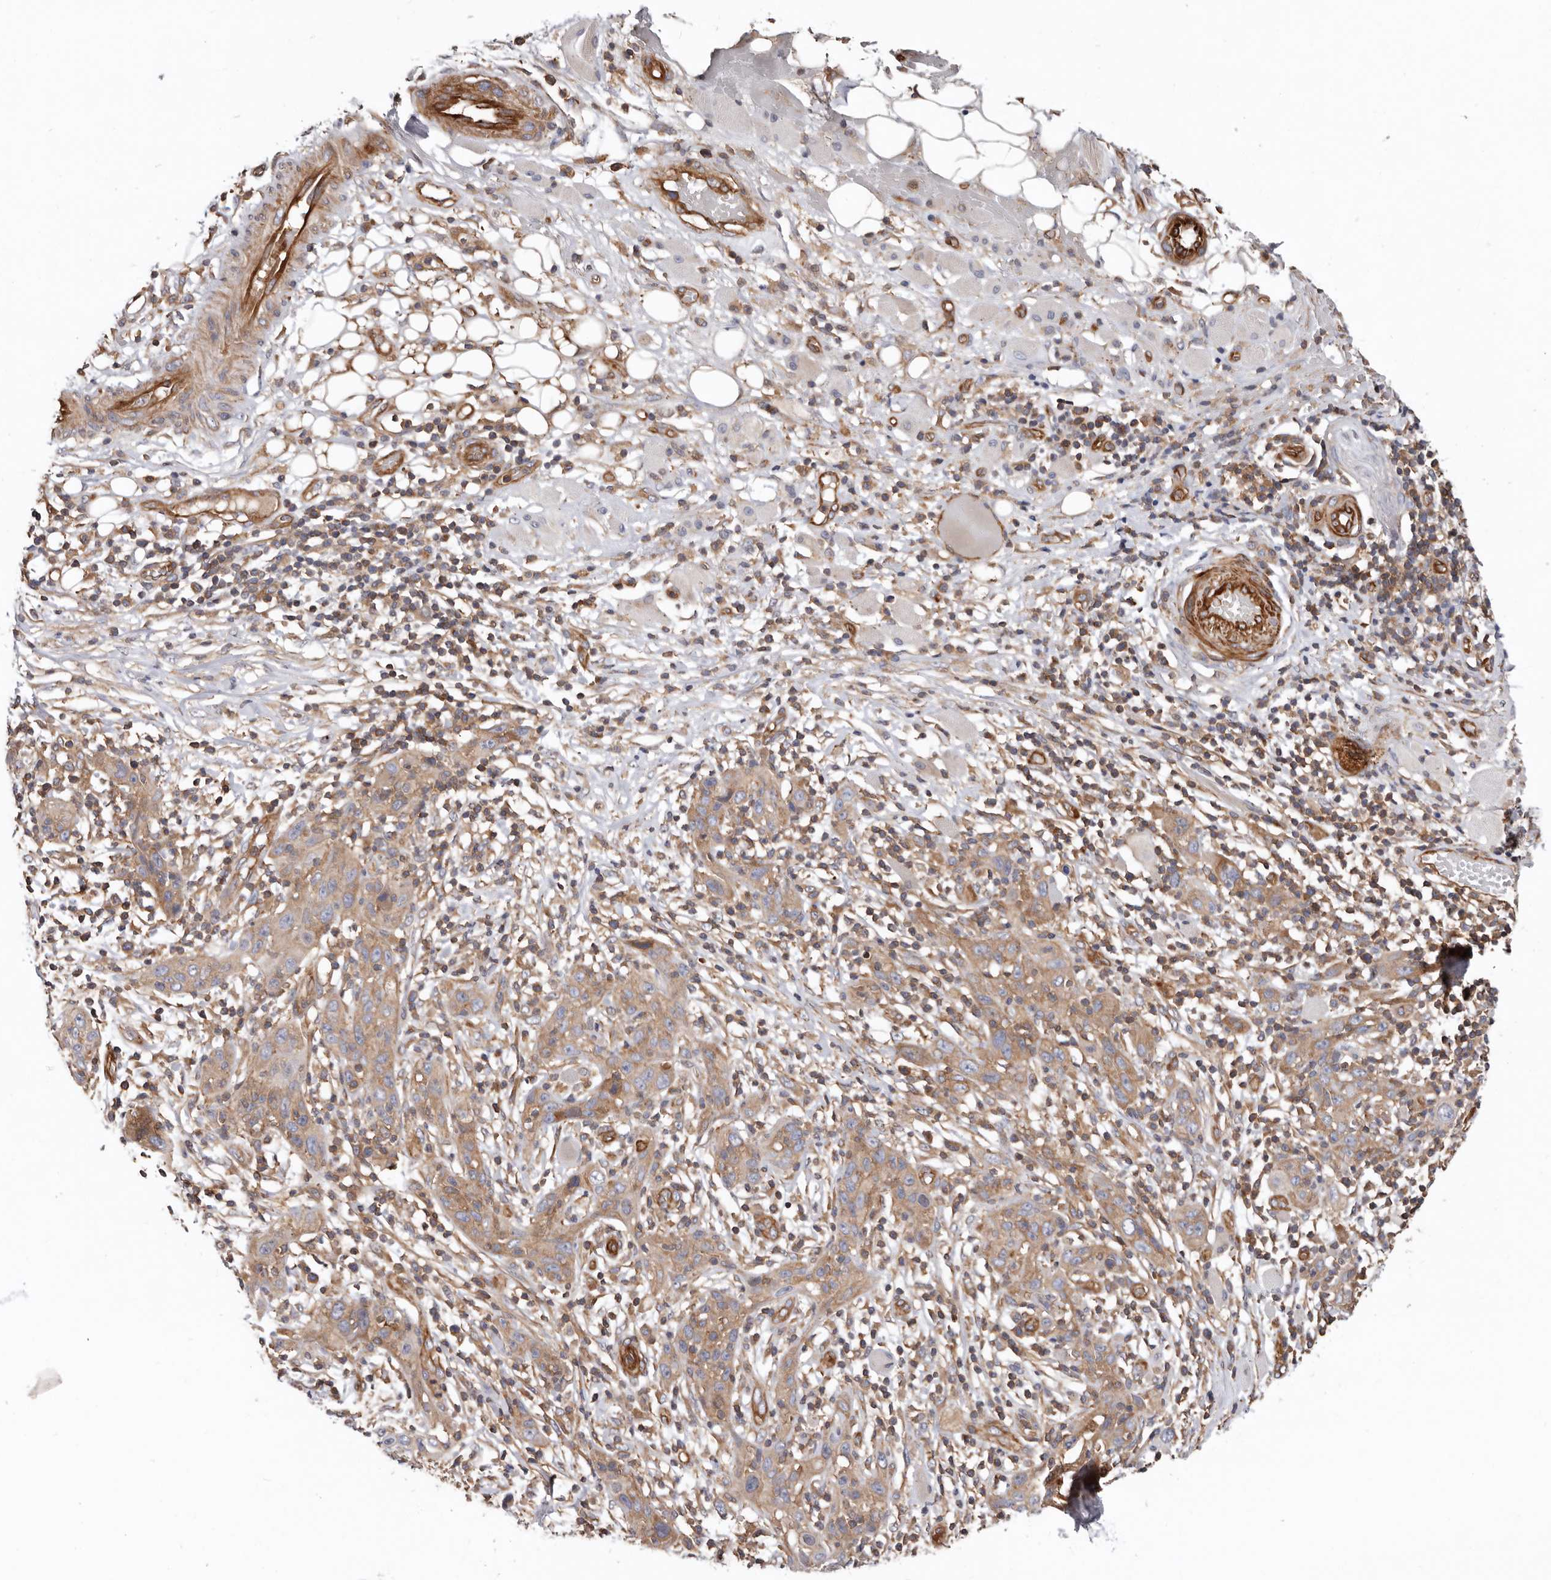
{"staining": {"intensity": "moderate", "quantity": ">75%", "location": "cytoplasmic/membranous"}, "tissue": "skin cancer", "cell_type": "Tumor cells", "image_type": "cancer", "snomed": [{"axis": "morphology", "description": "Squamous cell carcinoma, NOS"}, {"axis": "topography", "description": "Skin"}], "caption": "Protein expression analysis of squamous cell carcinoma (skin) reveals moderate cytoplasmic/membranous positivity in about >75% of tumor cells.", "gene": "TMC7", "patient": {"sex": "female", "age": 88}}